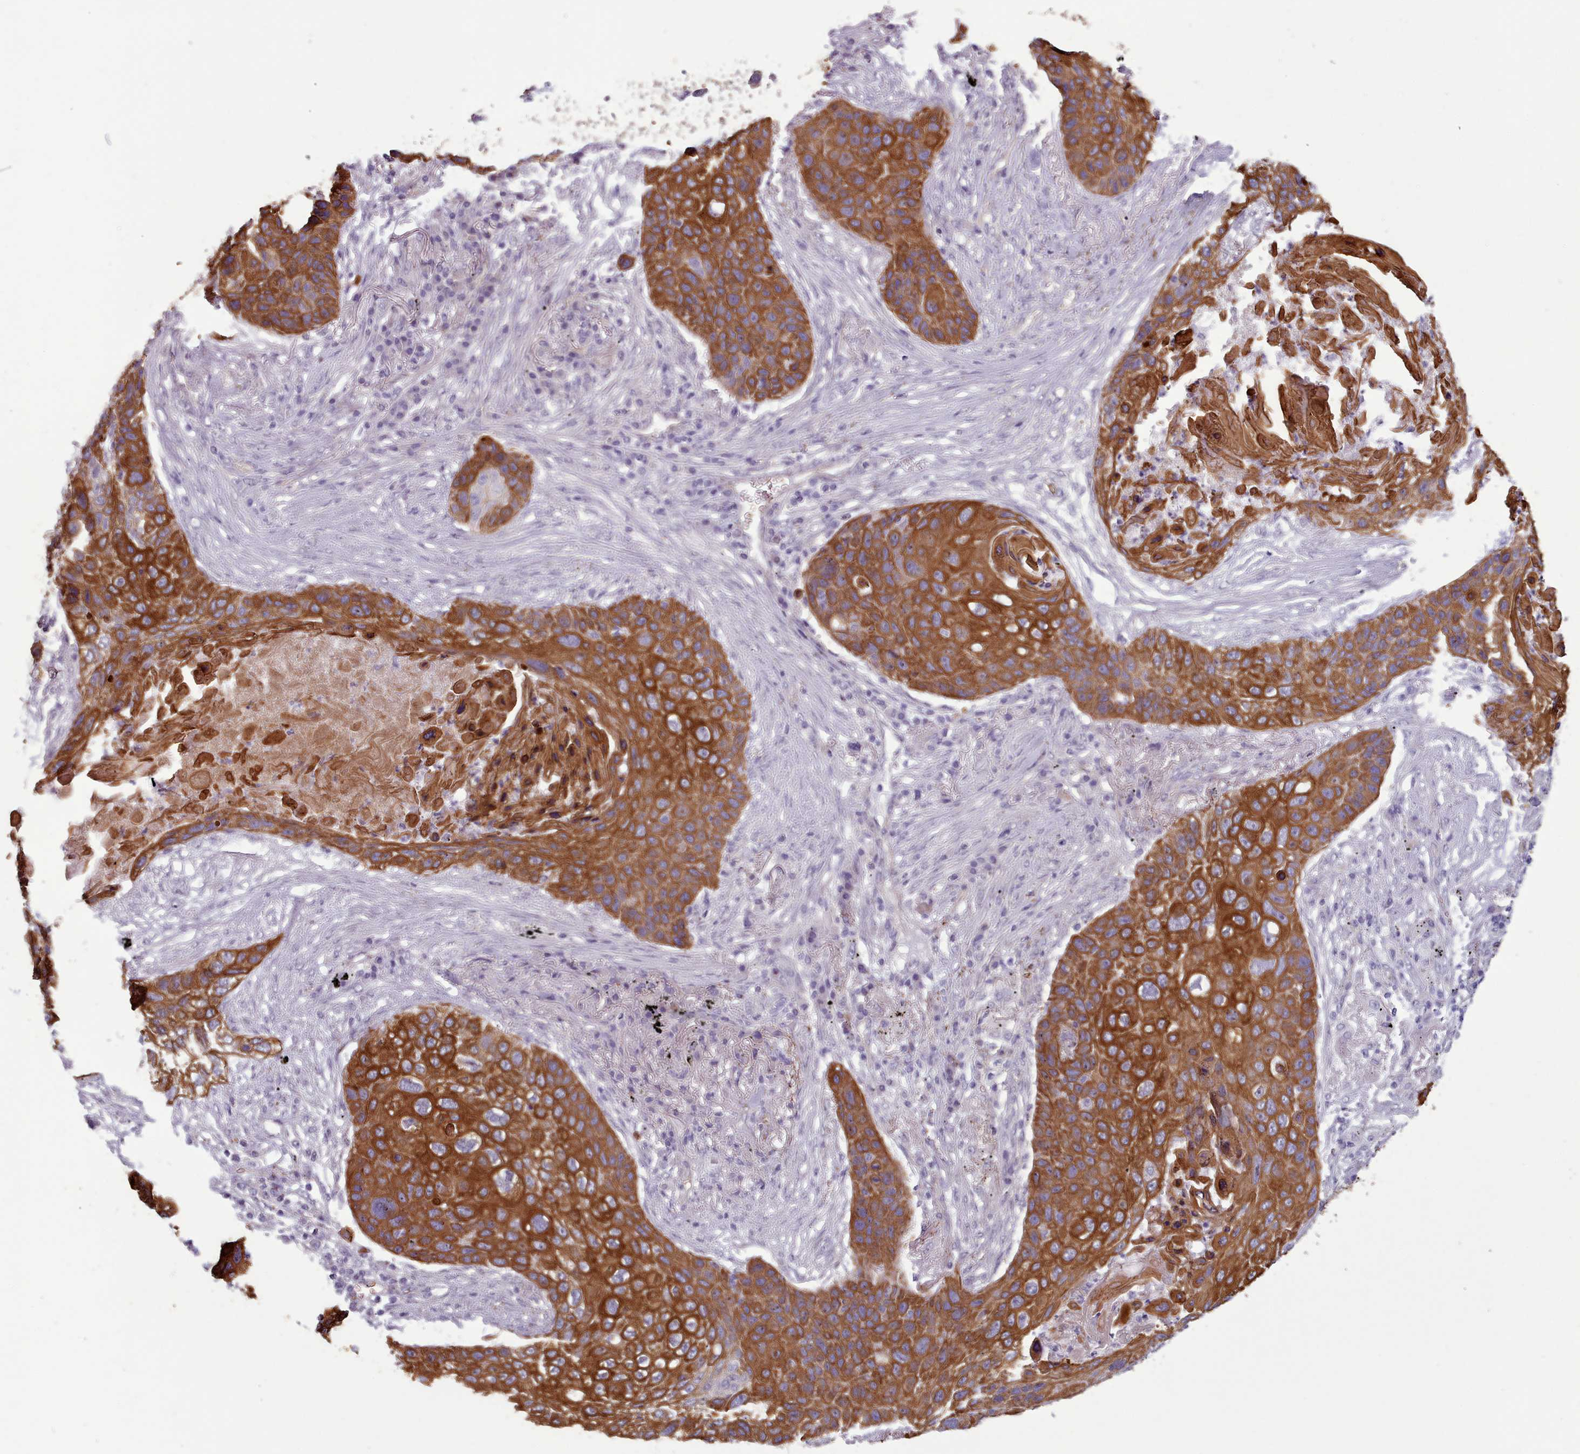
{"staining": {"intensity": "strong", "quantity": ">75%", "location": "cytoplasmic/membranous"}, "tissue": "lung cancer", "cell_type": "Tumor cells", "image_type": "cancer", "snomed": [{"axis": "morphology", "description": "Squamous cell carcinoma, NOS"}, {"axis": "topography", "description": "Lung"}], "caption": "Lung squamous cell carcinoma stained with a brown dye demonstrates strong cytoplasmic/membranous positive expression in about >75% of tumor cells.", "gene": "PLD4", "patient": {"sex": "female", "age": 63}}